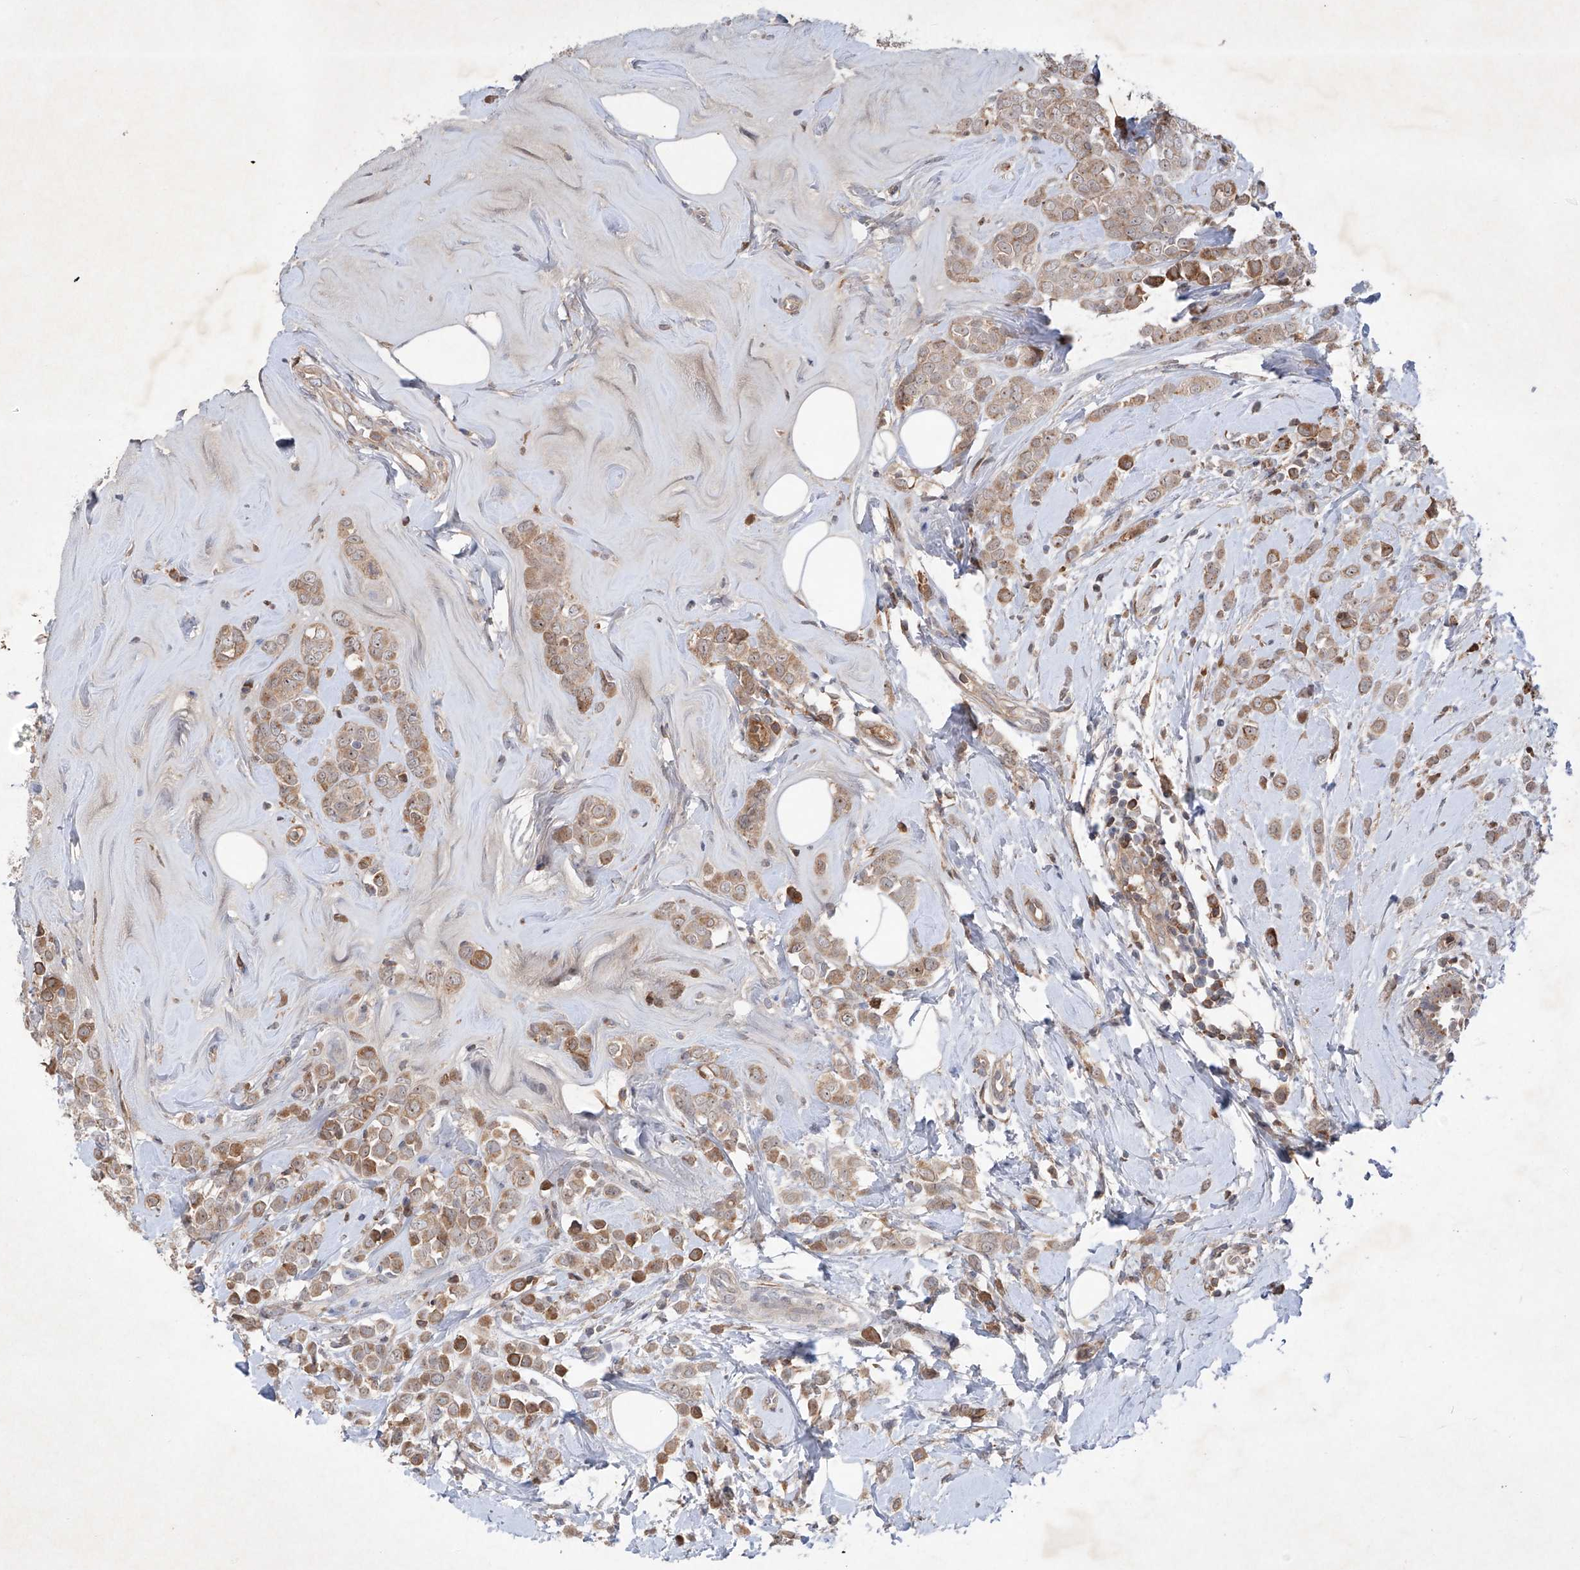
{"staining": {"intensity": "moderate", "quantity": ">75%", "location": "cytoplasmic/membranous"}, "tissue": "breast cancer", "cell_type": "Tumor cells", "image_type": "cancer", "snomed": [{"axis": "morphology", "description": "Lobular carcinoma"}, {"axis": "topography", "description": "Breast"}], "caption": "DAB (3,3'-diaminobenzidine) immunohistochemical staining of breast cancer (lobular carcinoma) shows moderate cytoplasmic/membranous protein expression in about >75% of tumor cells.", "gene": "FAM135A", "patient": {"sex": "female", "age": 47}}